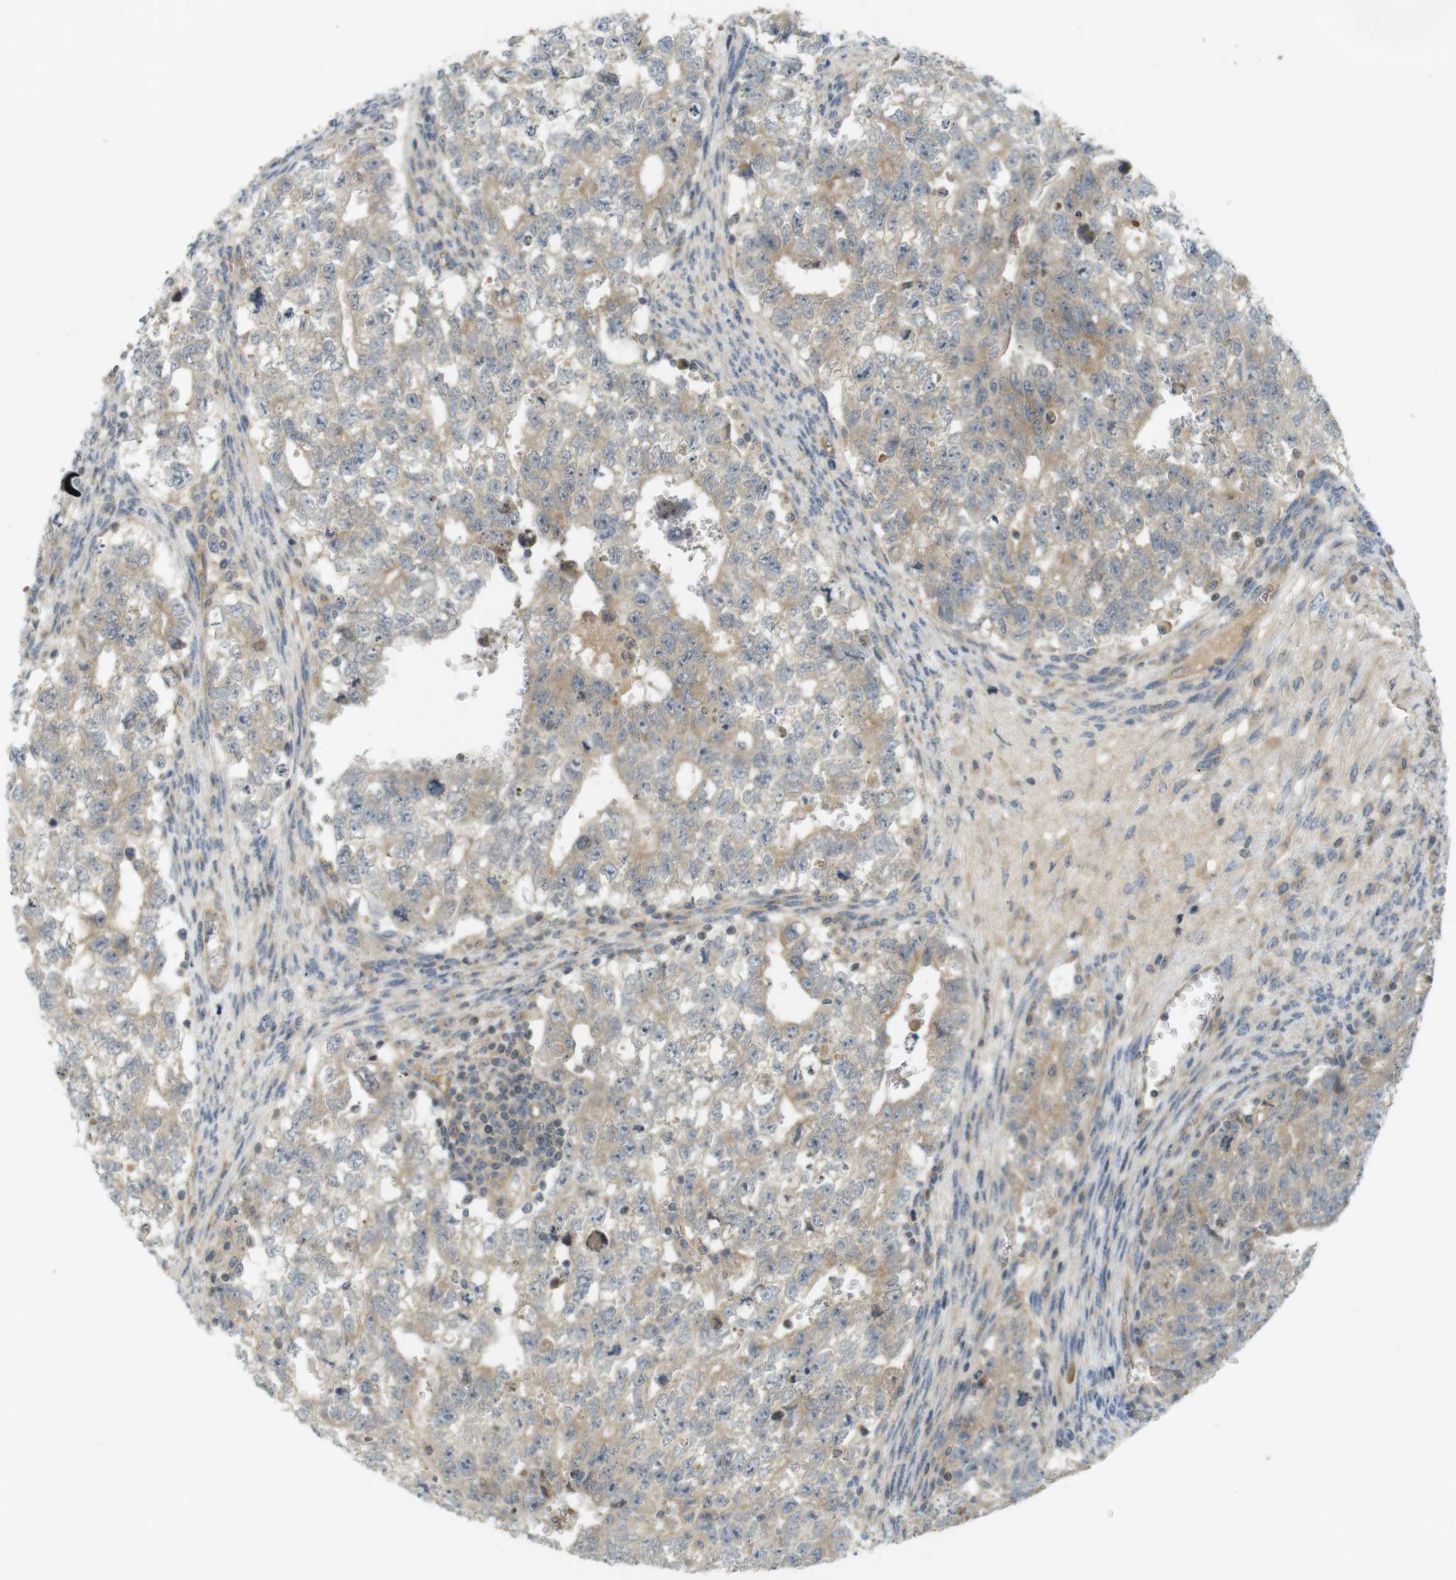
{"staining": {"intensity": "weak", "quantity": ">75%", "location": "cytoplasmic/membranous"}, "tissue": "testis cancer", "cell_type": "Tumor cells", "image_type": "cancer", "snomed": [{"axis": "morphology", "description": "Seminoma, NOS"}, {"axis": "morphology", "description": "Carcinoma, Embryonal, NOS"}, {"axis": "topography", "description": "Testis"}], "caption": "About >75% of tumor cells in human testis cancer (embryonal carcinoma) demonstrate weak cytoplasmic/membranous protein staining as visualized by brown immunohistochemical staining.", "gene": "CLTC", "patient": {"sex": "male", "age": 38}}